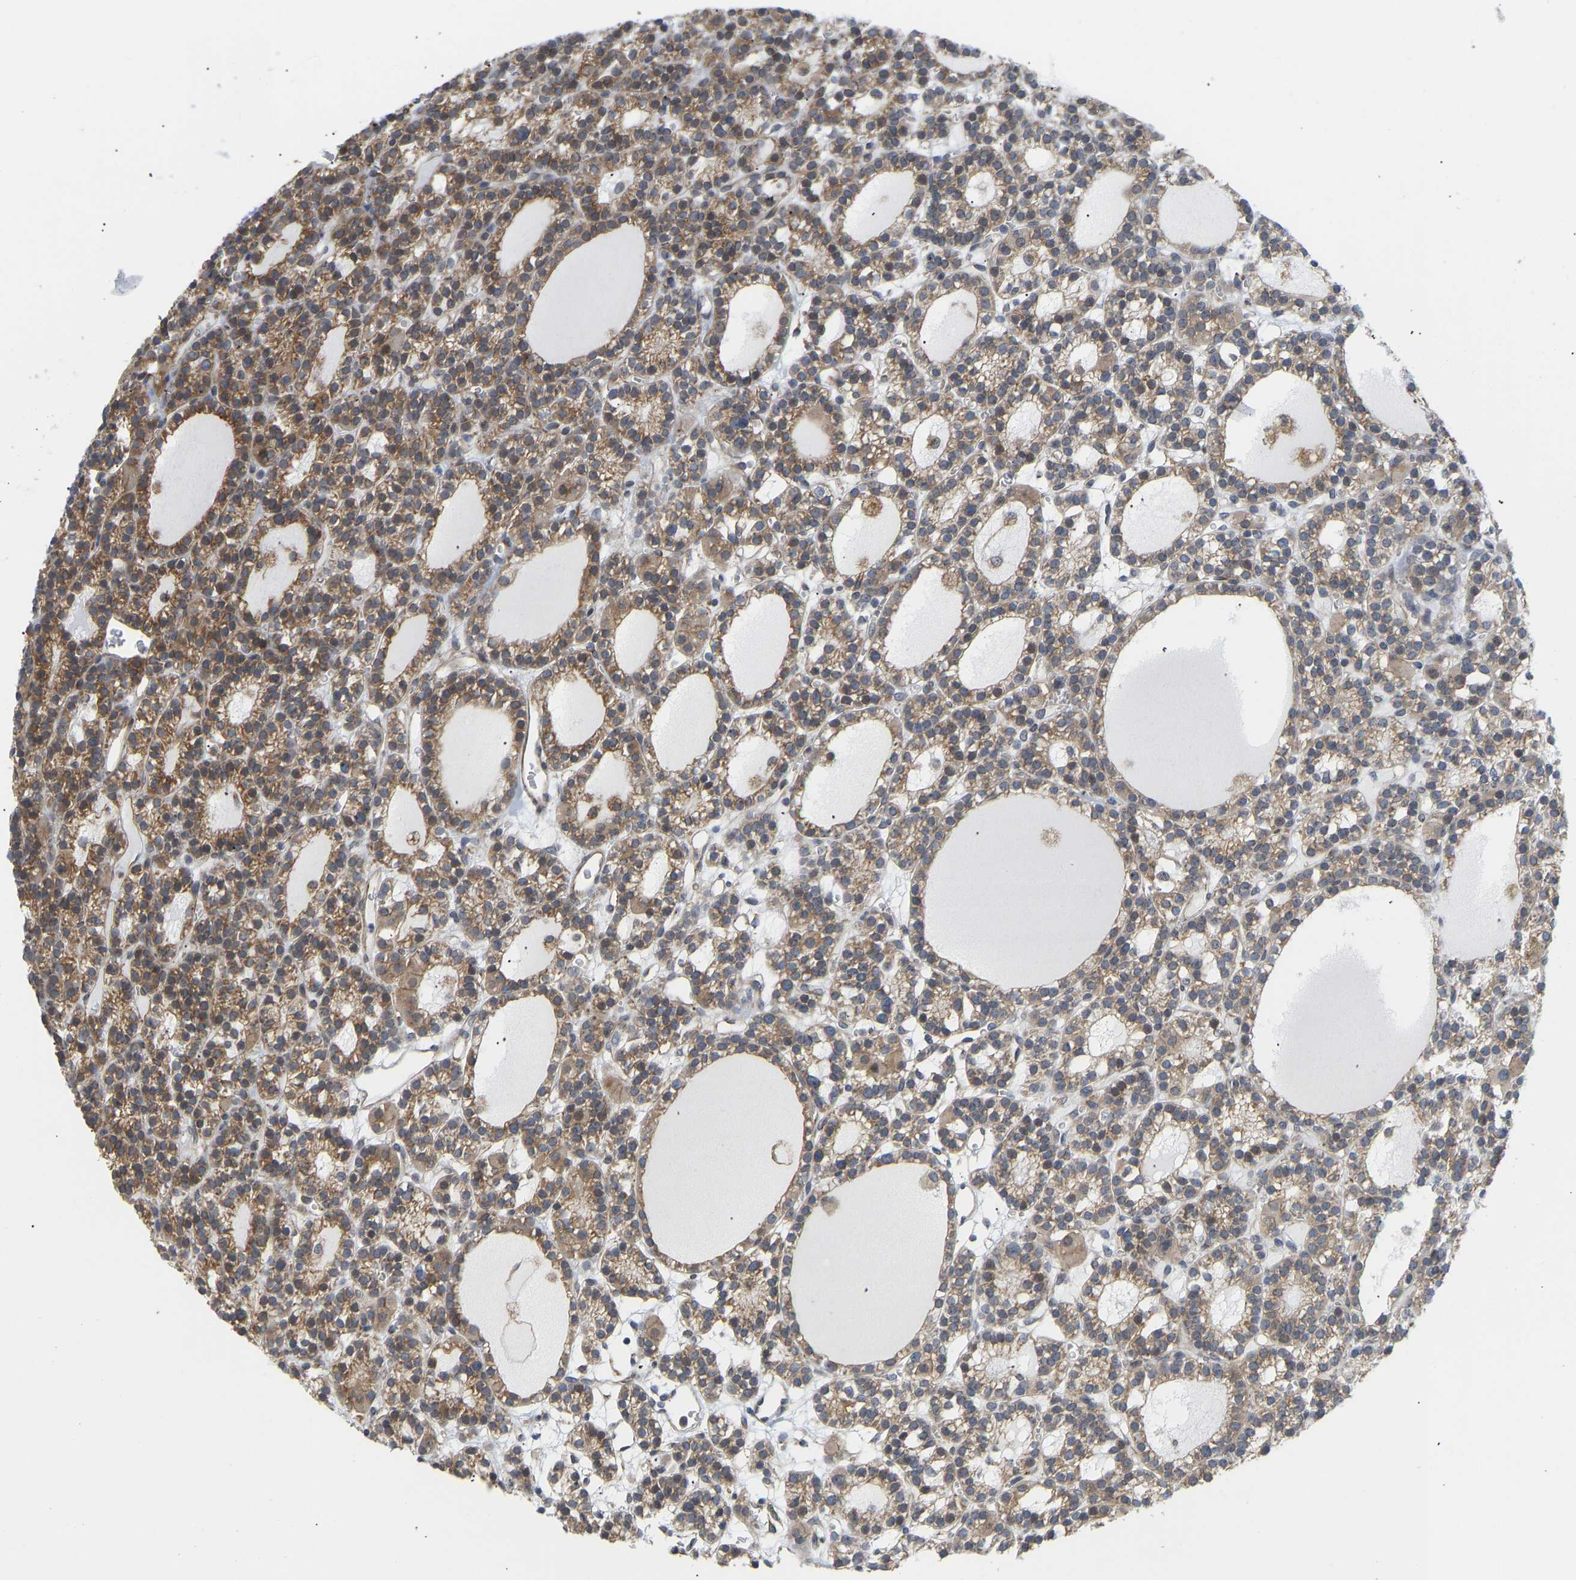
{"staining": {"intensity": "moderate", "quantity": ">75%", "location": "cytoplasmic/membranous"}, "tissue": "parathyroid gland", "cell_type": "Glandular cells", "image_type": "normal", "snomed": [{"axis": "morphology", "description": "Normal tissue, NOS"}, {"axis": "morphology", "description": "Adenoma, NOS"}, {"axis": "topography", "description": "Parathyroid gland"}], "caption": "Immunohistochemistry image of unremarkable parathyroid gland stained for a protein (brown), which demonstrates medium levels of moderate cytoplasmic/membranous staining in approximately >75% of glandular cells.", "gene": "BEND3", "patient": {"sex": "female", "age": 58}}